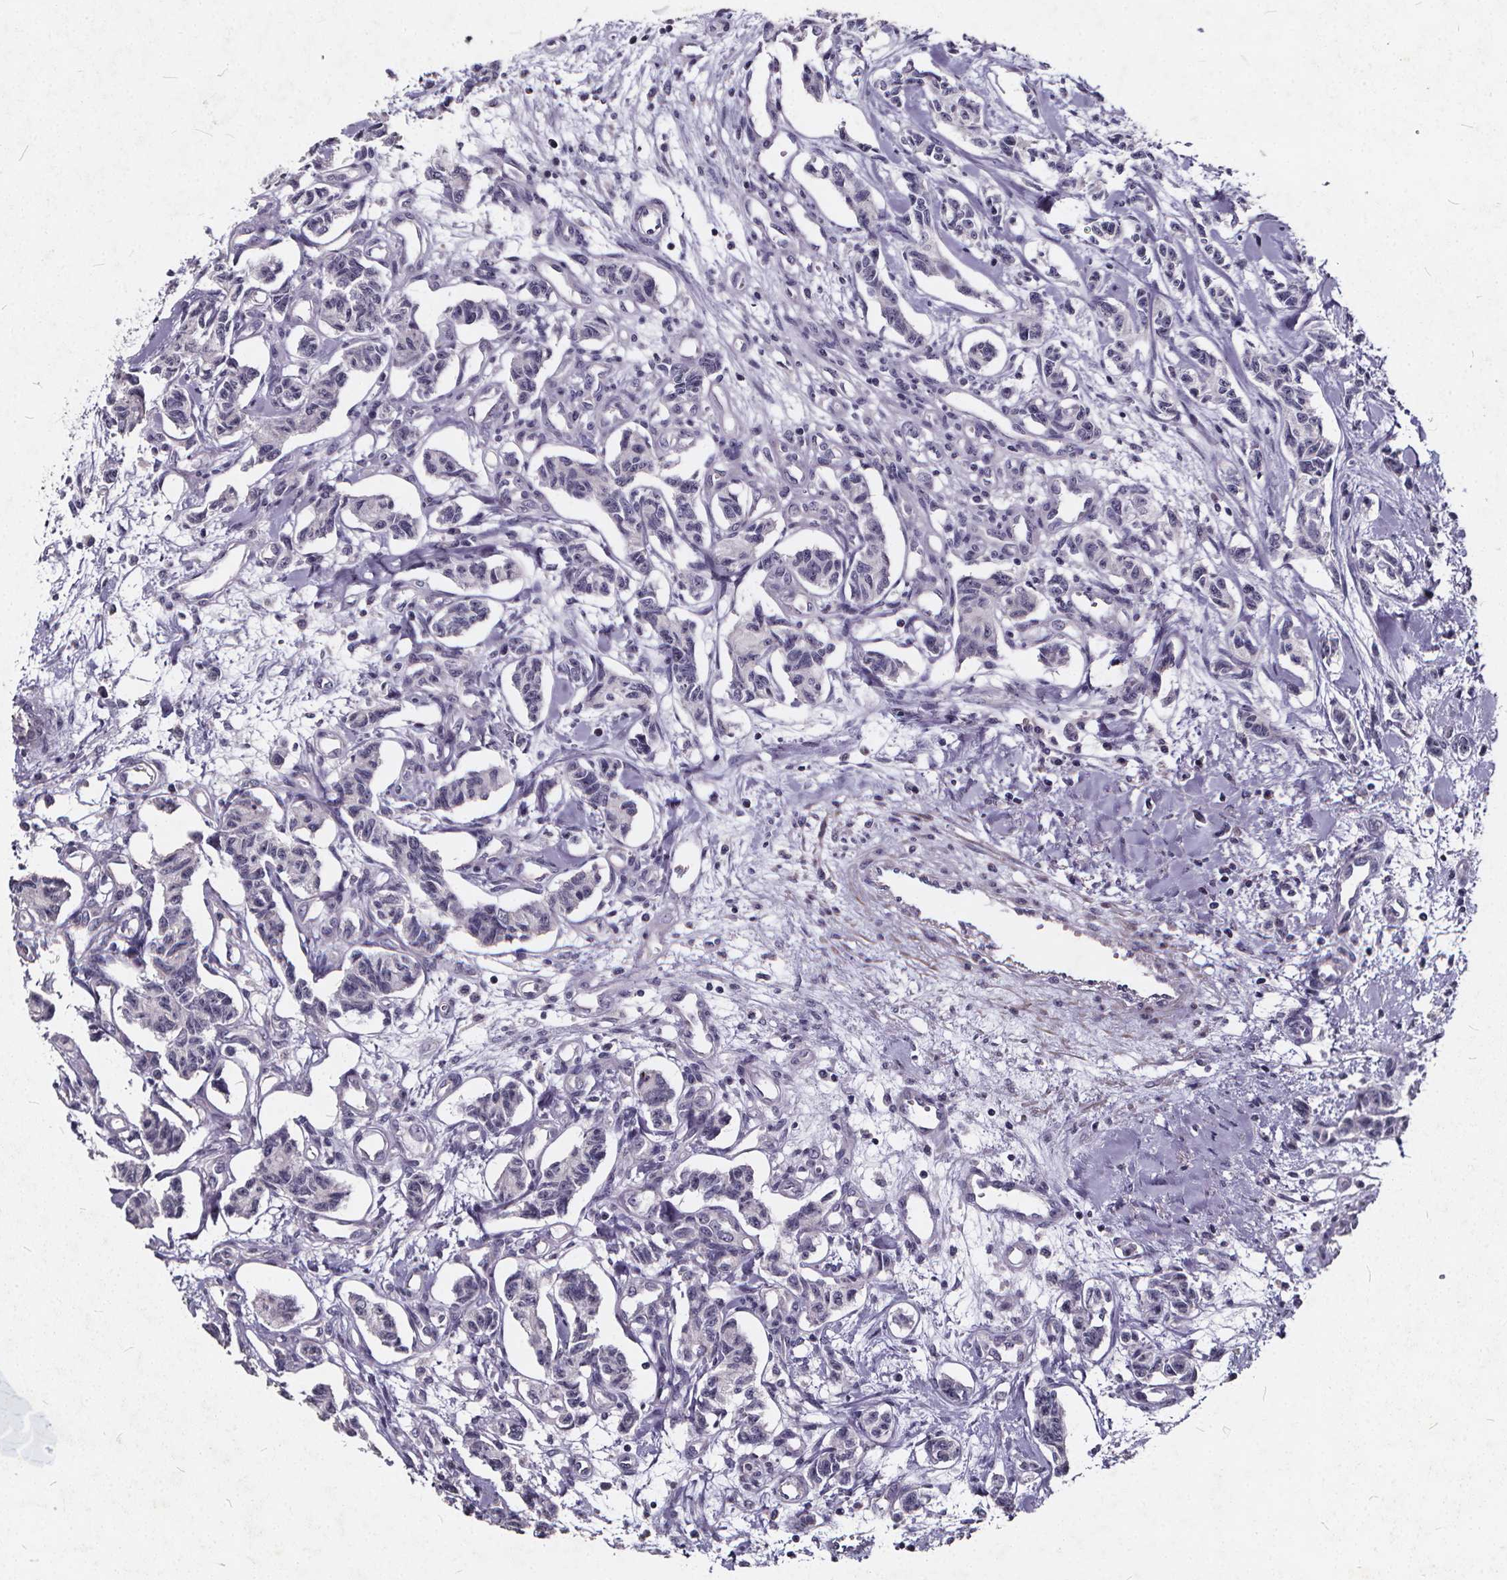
{"staining": {"intensity": "negative", "quantity": "none", "location": "none"}, "tissue": "carcinoid", "cell_type": "Tumor cells", "image_type": "cancer", "snomed": [{"axis": "morphology", "description": "Carcinoid, malignant, NOS"}, {"axis": "topography", "description": "Kidney"}], "caption": "High power microscopy image of an IHC histopathology image of carcinoid, revealing no significant expression in tumor cells.", "gene": "TSPAN14", "patient": {"sex": "female", "age": 41}}